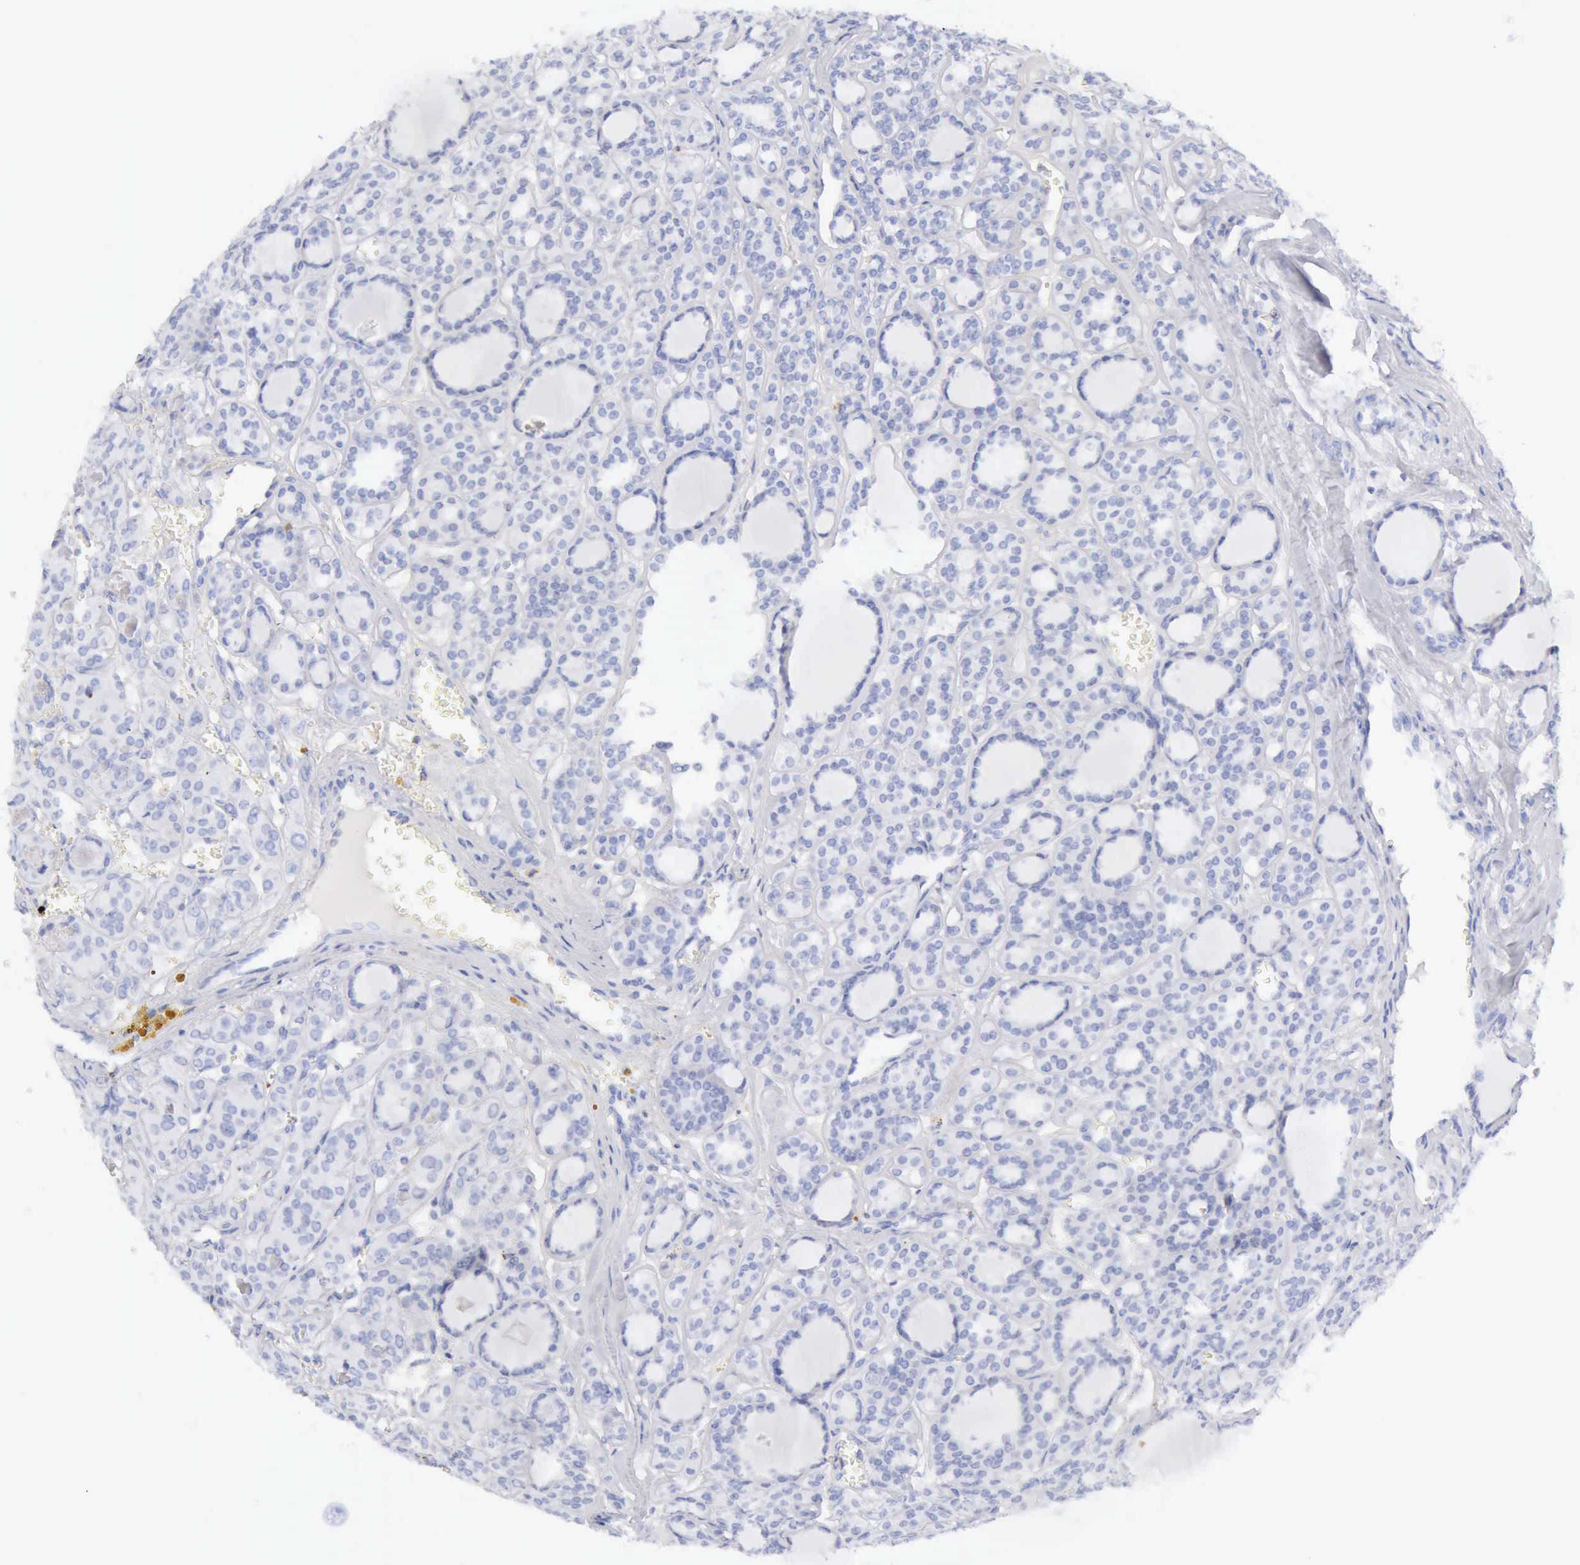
{"staining": {"intensity": "negative", "quantity": "none", "location": "none"}, "tissue": "thyroid cancer", "cell_type": "Tumor cells", "image_type": "cancer", "snomed": [{"axis": "morphology", "description": "Follicular adenoma carcinoma, NOS"}, {"axis": "topography", "description": "Thyroid gland"}], "caption": "There is no significant expression in tumor cells of thyroid cancer (follicular adenoma carcinoma). (DAB immunohistochemistry (IHC) with hematoxylin counter stain).", "gene": "GZMB", "patient": {"sex": "female", "age": 71}}